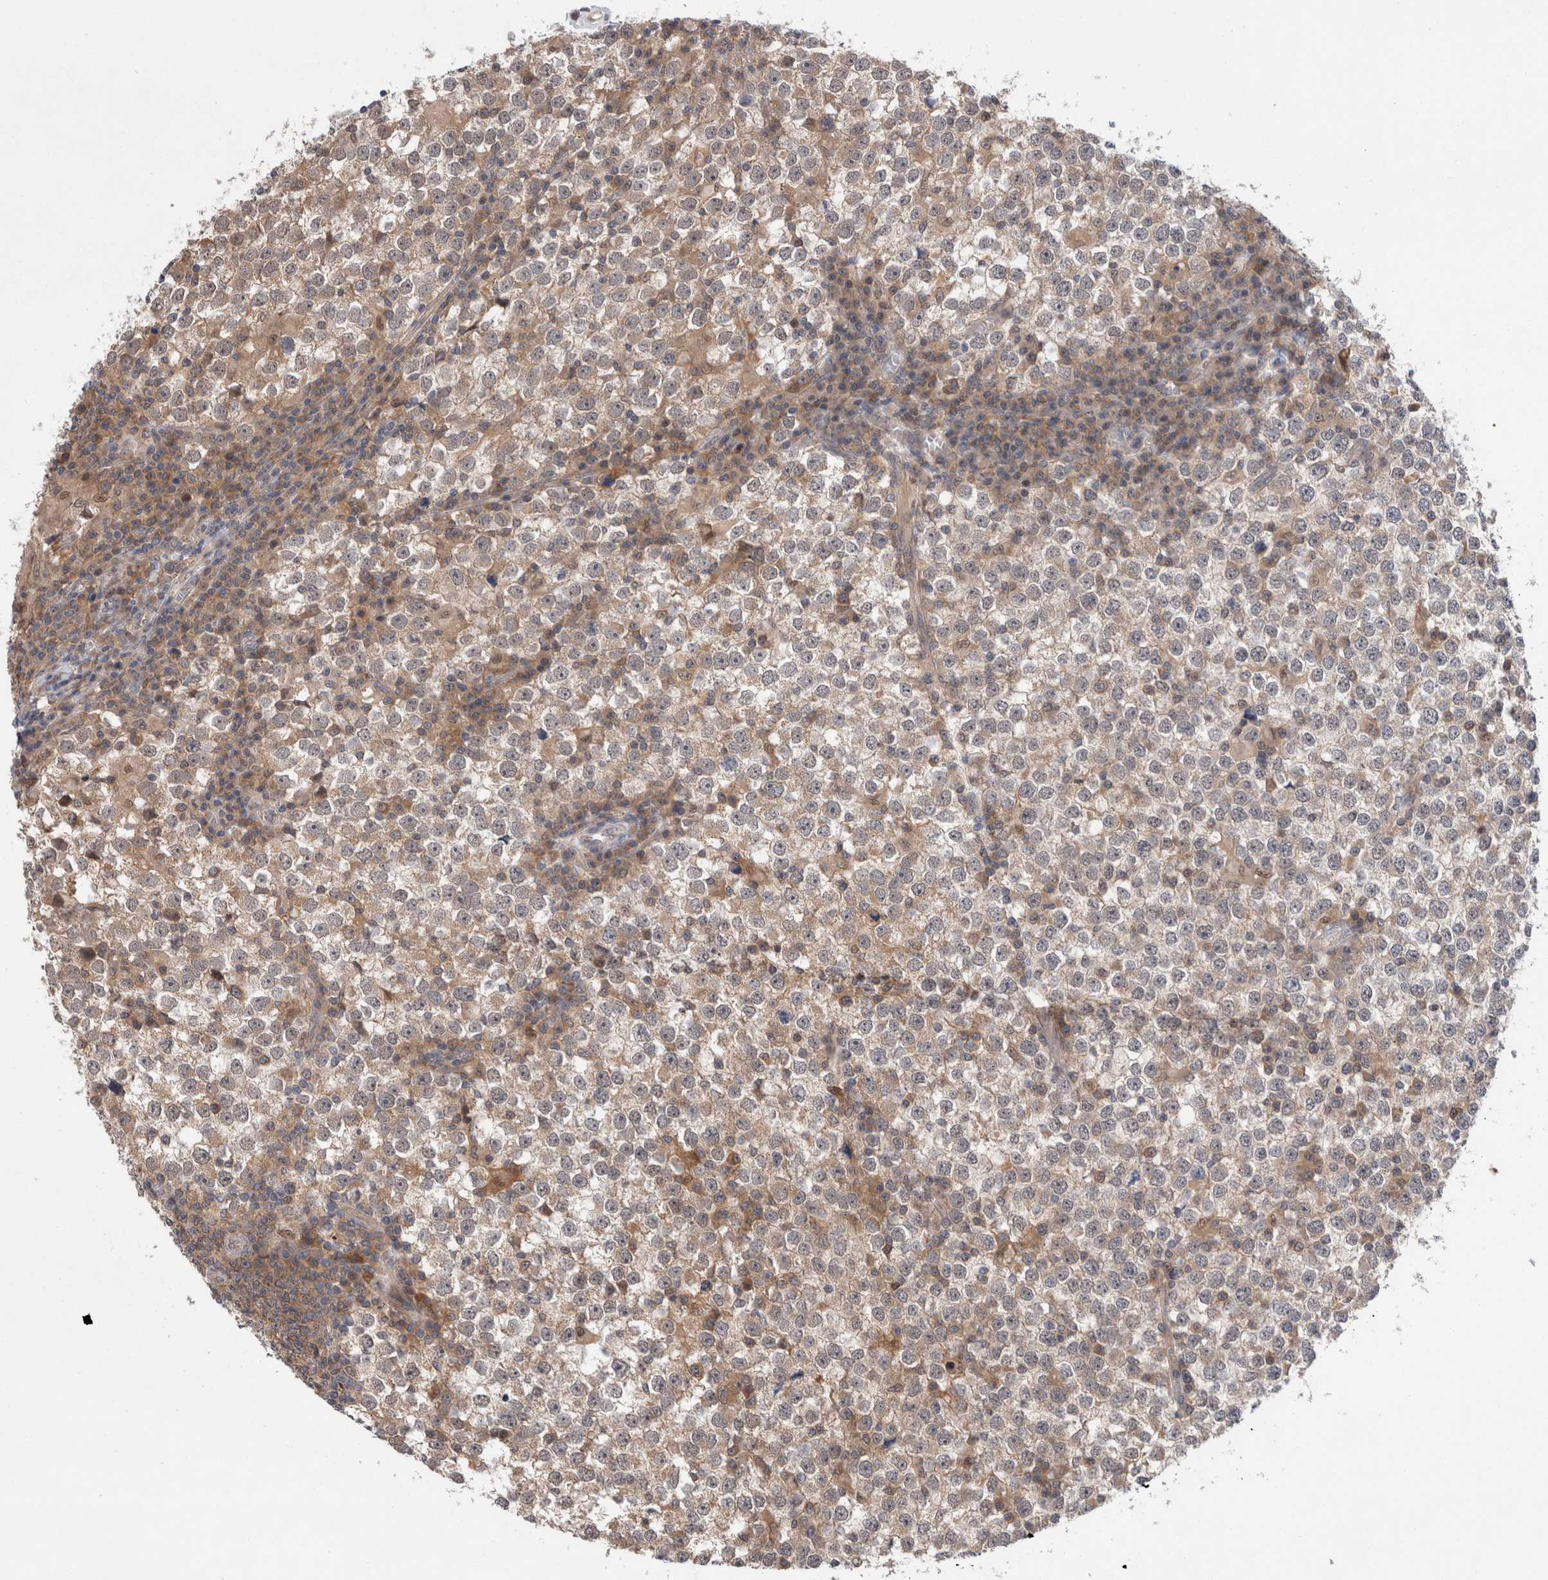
{"staining": {"intensity": "weak", "quantity": ">75%", "location": "cytoplasmic/membranous"}, "tissue": "testis cancer", "cell_type": "Tumor cells", "image_type": "cancer", "snomed": [{"axis": "morphology", "description": "Seminoma, NOS"}, {"axis": "topography", "description": "Testis"}], "caption": "Protein staining demonstrates weak cytoplasmic/membranous positivity in approximately >75% of tumor cells in testis seminoma.", "gene": "MRPL37", "patient": {"sex": "male", "age": 65}}